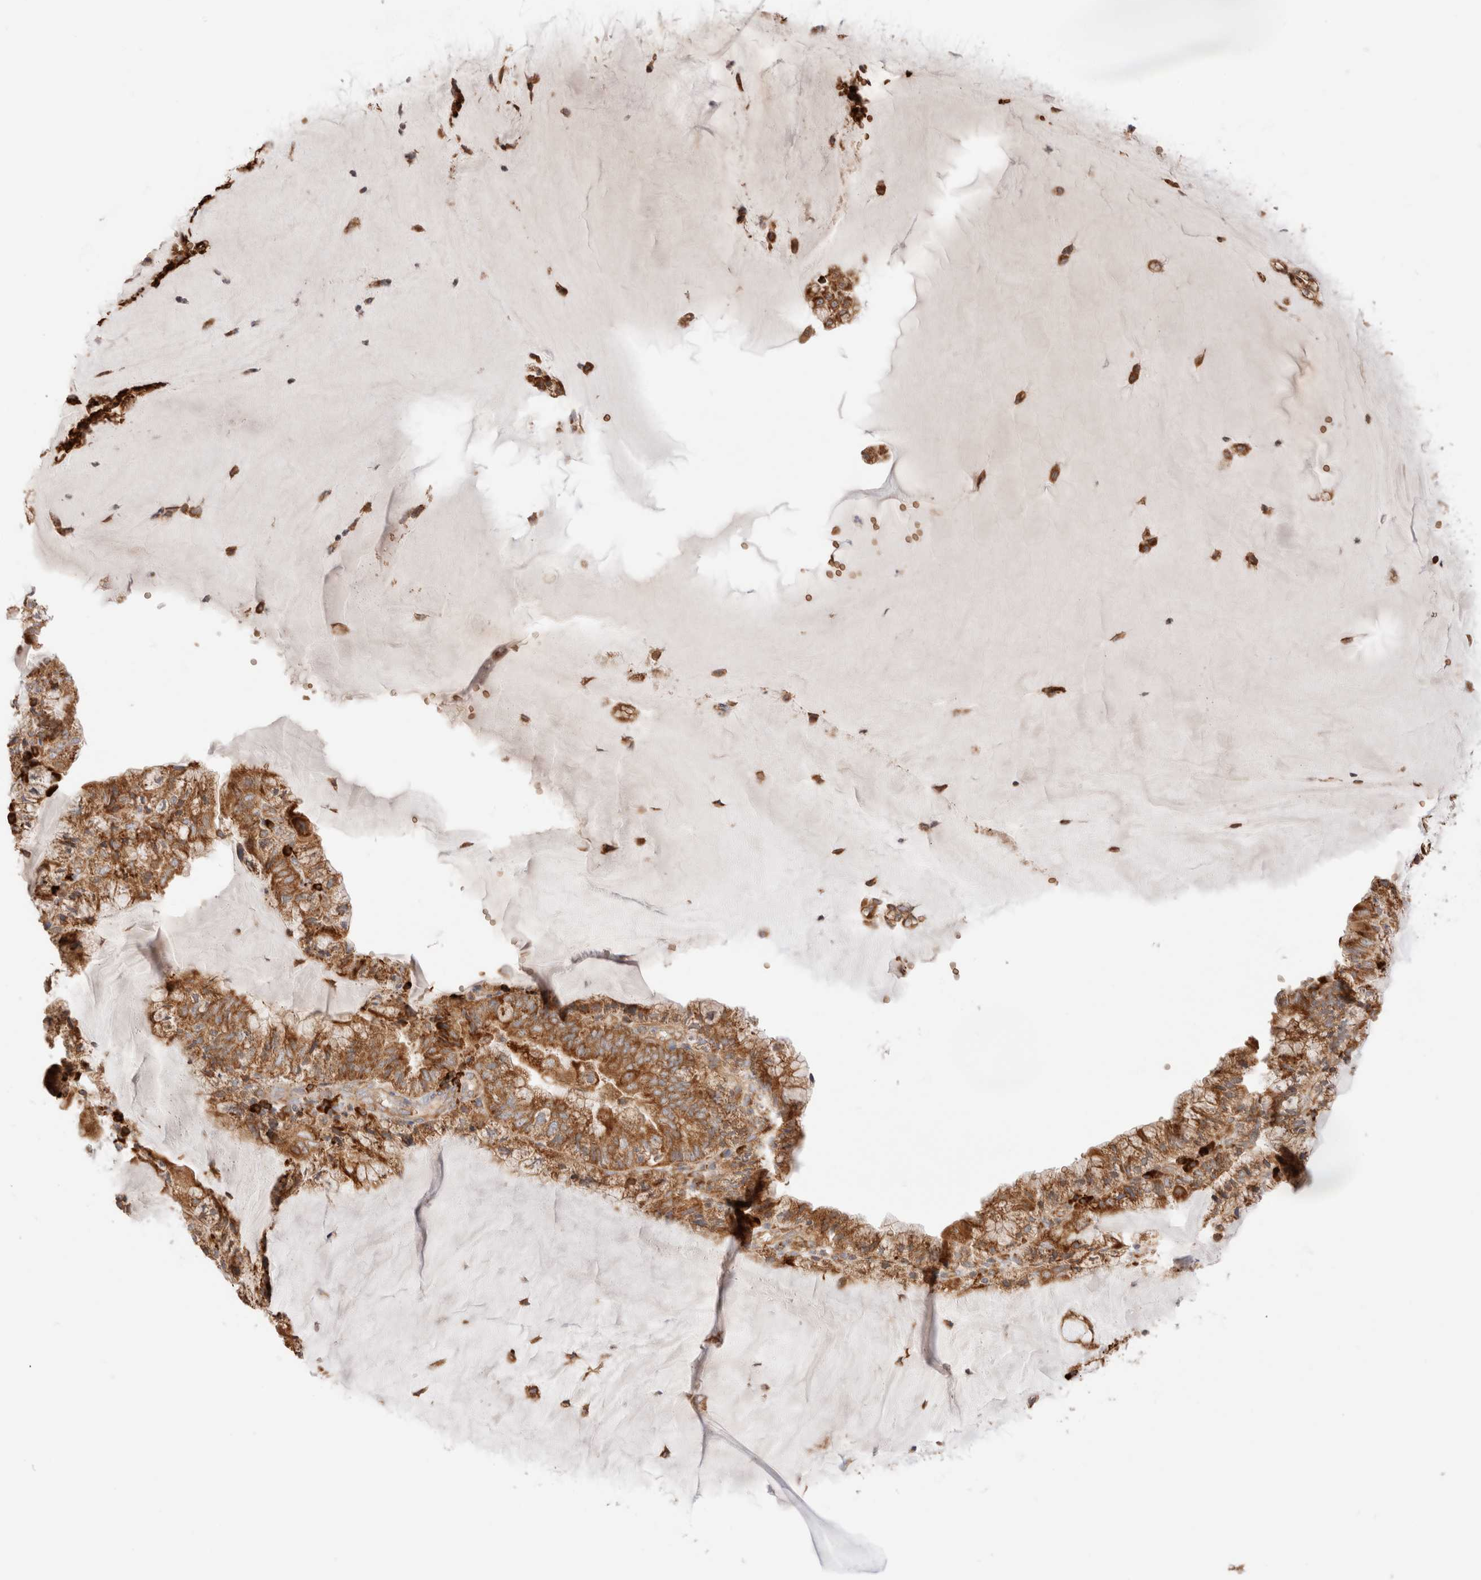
{"staining": {"intensity": "moderate", "quantity": ">75%", "location": "cytoplasmic/membranous"}, "tissue": "endometrial cancer", "cell_type": "Tumor cells", "image_type": "cancer", "snomed": [{"axis": "morphology", "description": "Adenocarcinoma, NOS"}, {"axis": "topography", "description": "Endometrium"}], "caption": "Approximately >75% of tumor cells in endometrial adenocarcinoma demonstrate moderate cytoplasmic/membranous protein expression as visualized by brown immunohistochemical staining.", "gene": "UTS2B", "patient": {"sex": "female", "age": 81}}